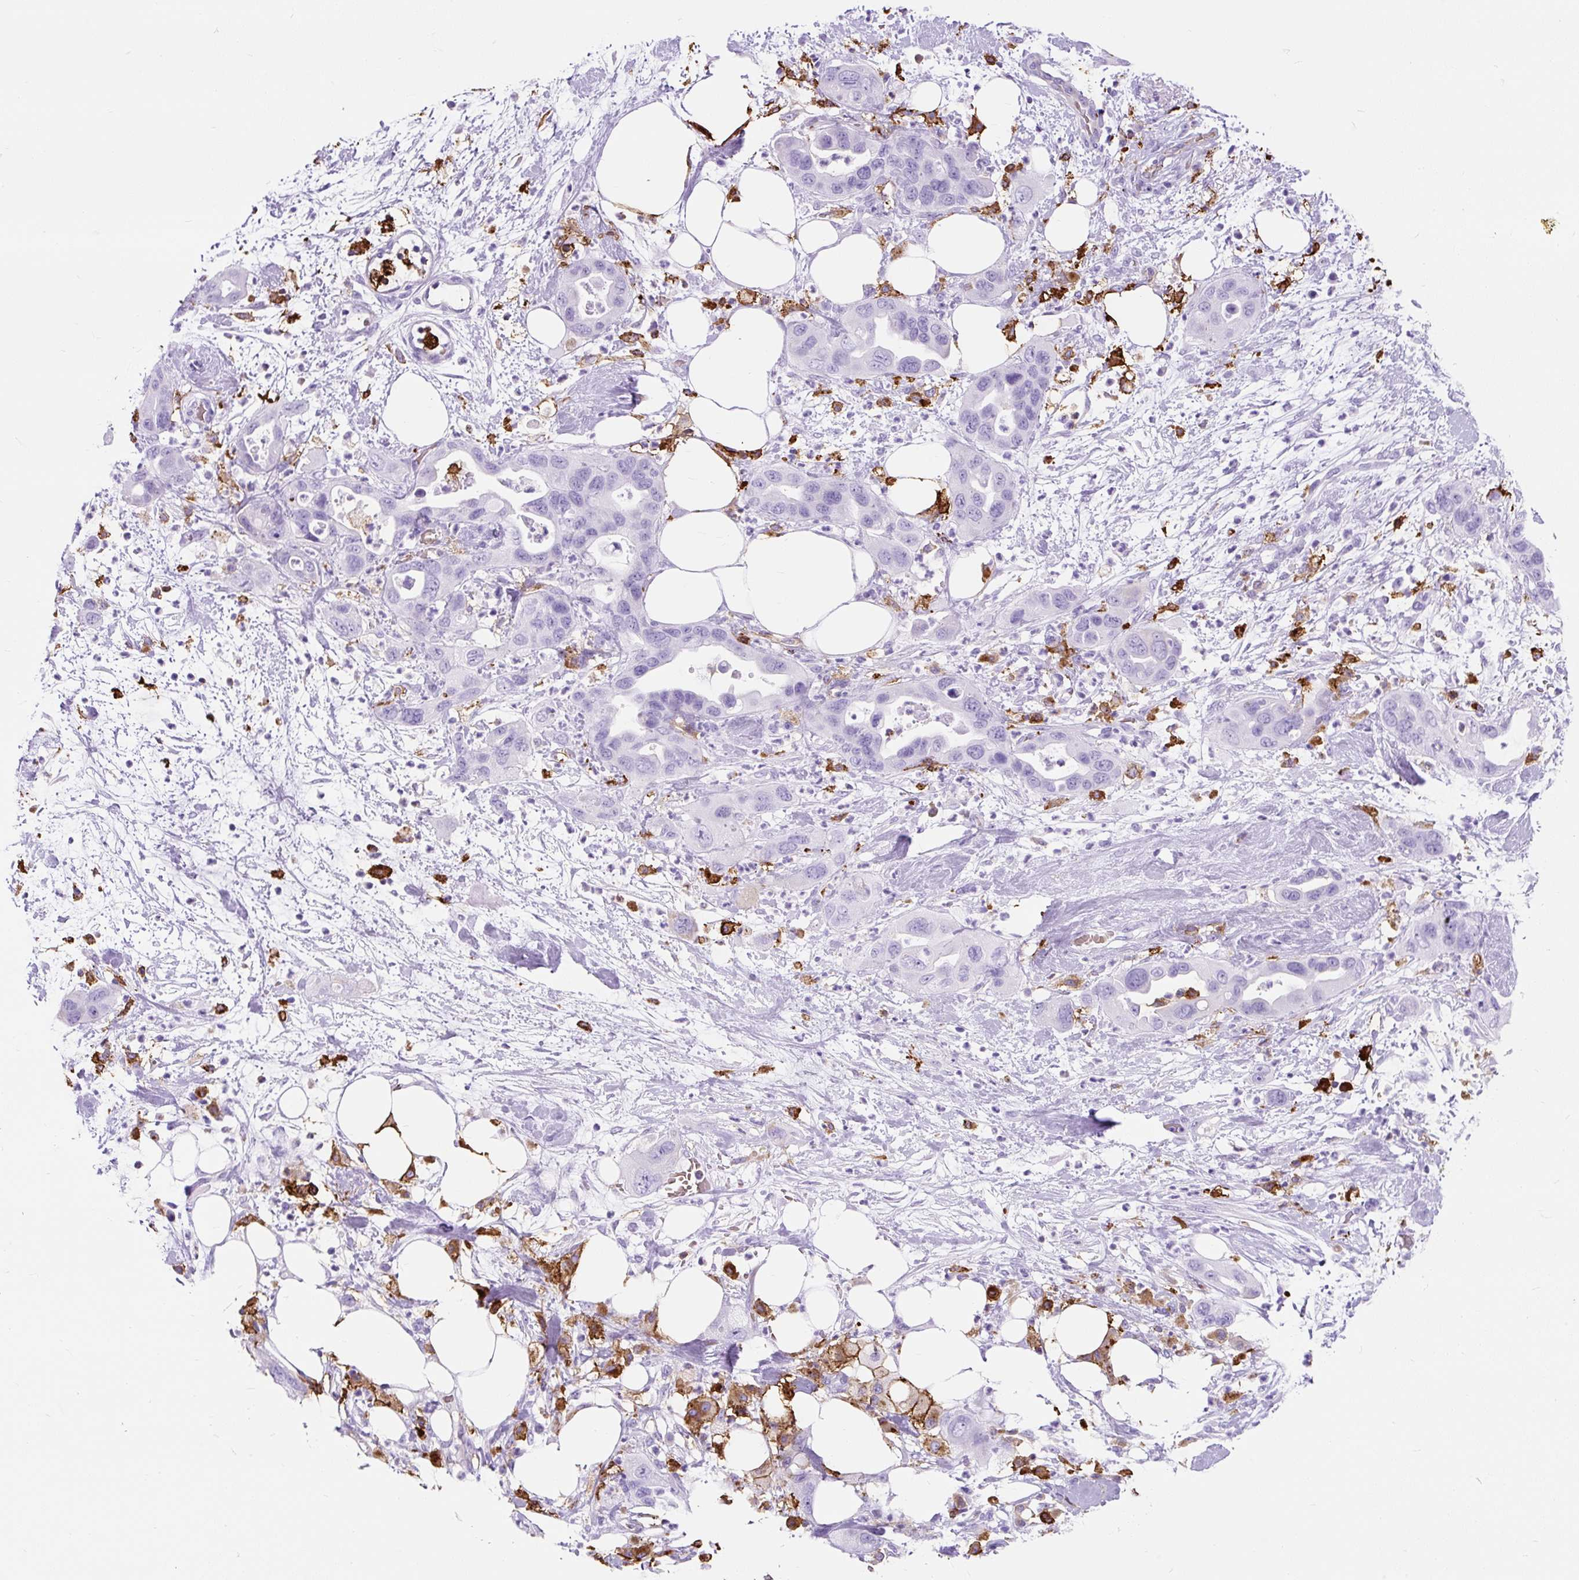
{"staining": {"intensity": "negative", "quantity": "none", "location": "none"}, "tissue": "pancreatic cancer", "cell_type": "Tumor cells", "image_type": "cancer", "snomed": [{"axis": "morphology", "description": "Adenocarcinoma, NOS"}, {"axis": "topography", "description": "Pancreas"}], "caption": "The micrograph reveals no staining of tumor cells in adenocarcinoma (pancreatic).", "gene": "HLA-DRA", "patient": {"sex": "female", "age": 71}}